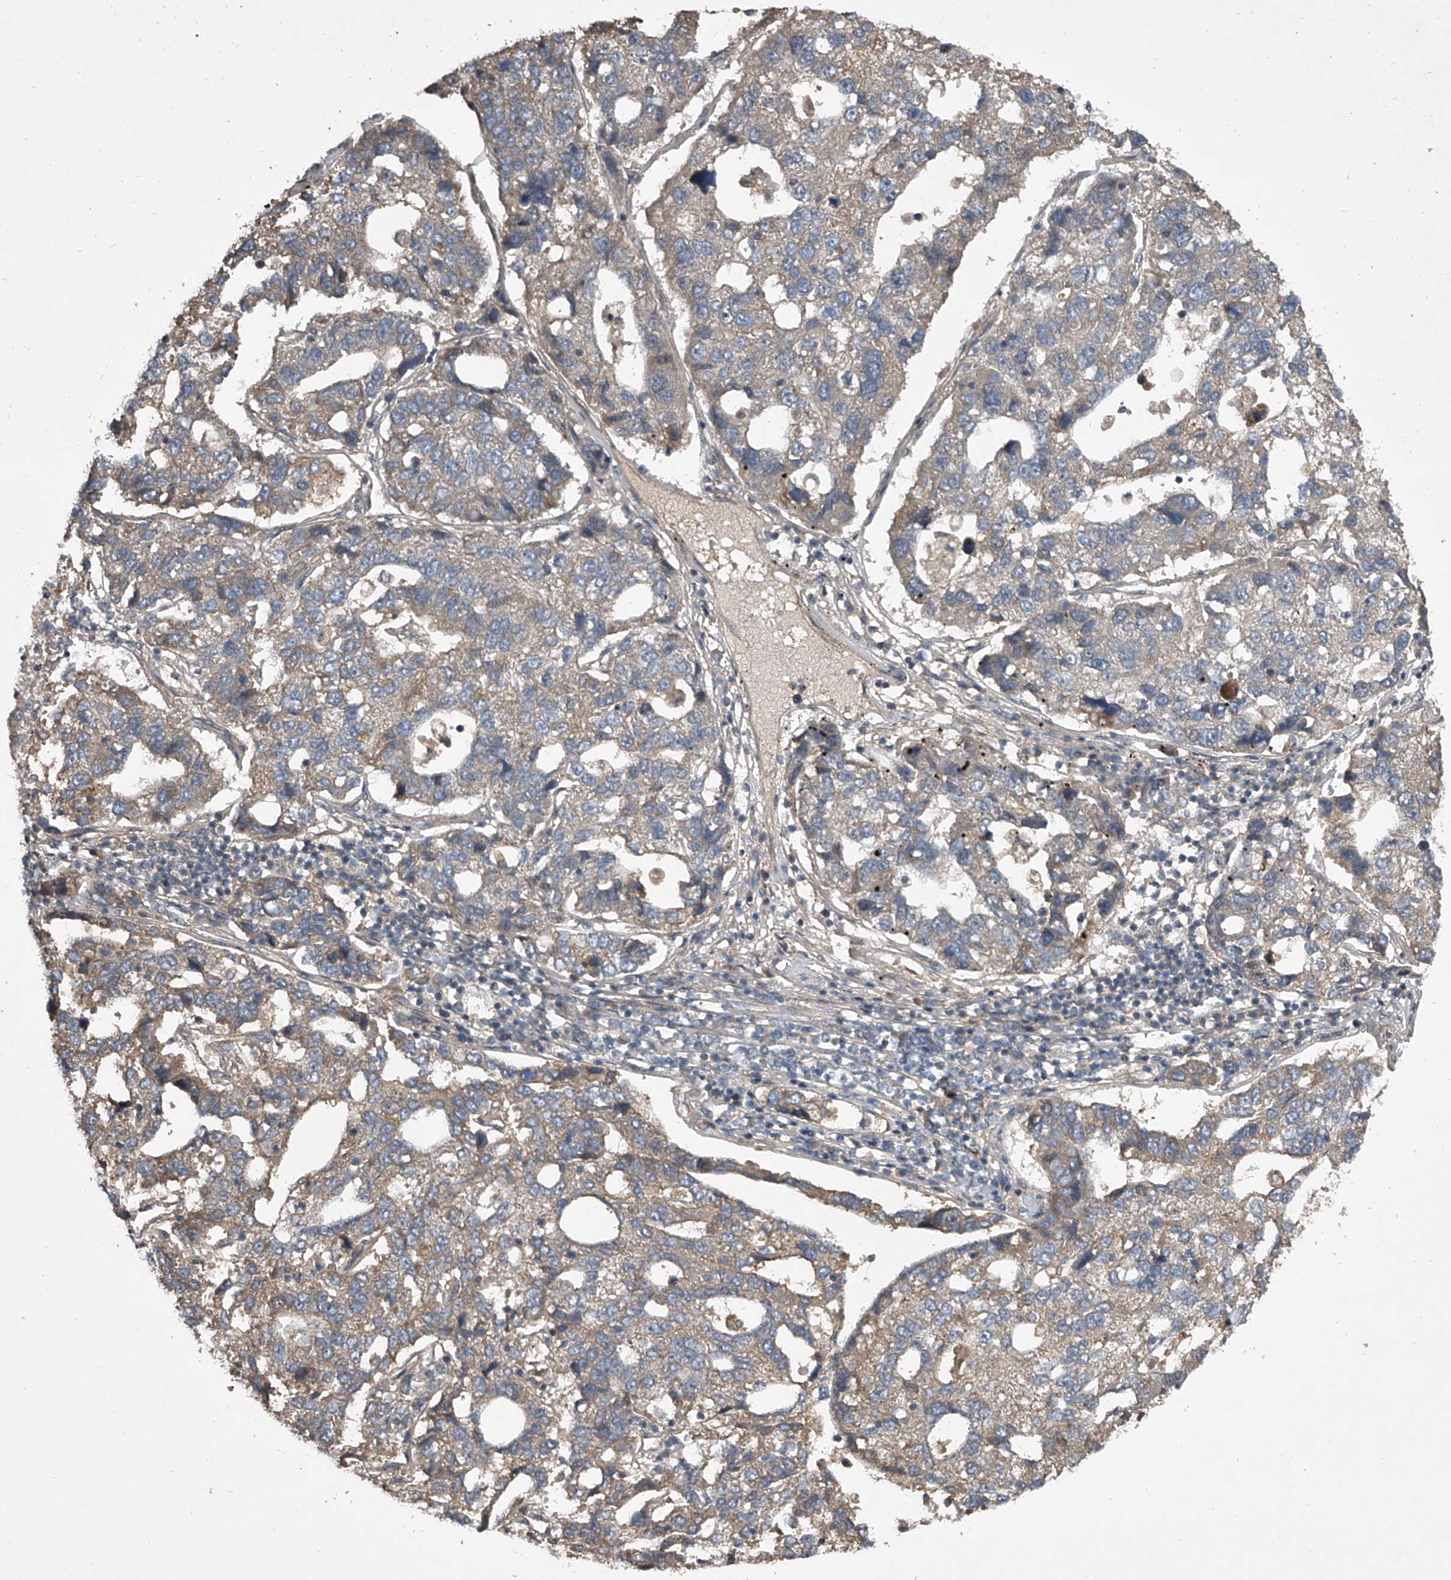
{"staining": {"intensity": "moderate", "quantity": "25%-75%", "location": "cytoplasmic/membranous"}, "tissue": "pancreatic cancer", "cell_type": "Tumor cells", "image_type": "cancer", "snomed": [{"axis": "morphology", "description": "Adenocarcinoma, NOS"}, {"axis": "topography", "description": "Pancreas"}], "caption": "Immunohistochemistry histopathology image of neoplastic tissue: human adenocarcinoma (pancreatic) stained using IHC exhibits medium levels of moderate protein expression localized specifically in the cytoplasmic/membranous of tumor cells, appearing as a cytoplasmic/membranous brown color.", "gene": "NFS1", "patient": {"sex": "female", "age": 61}}